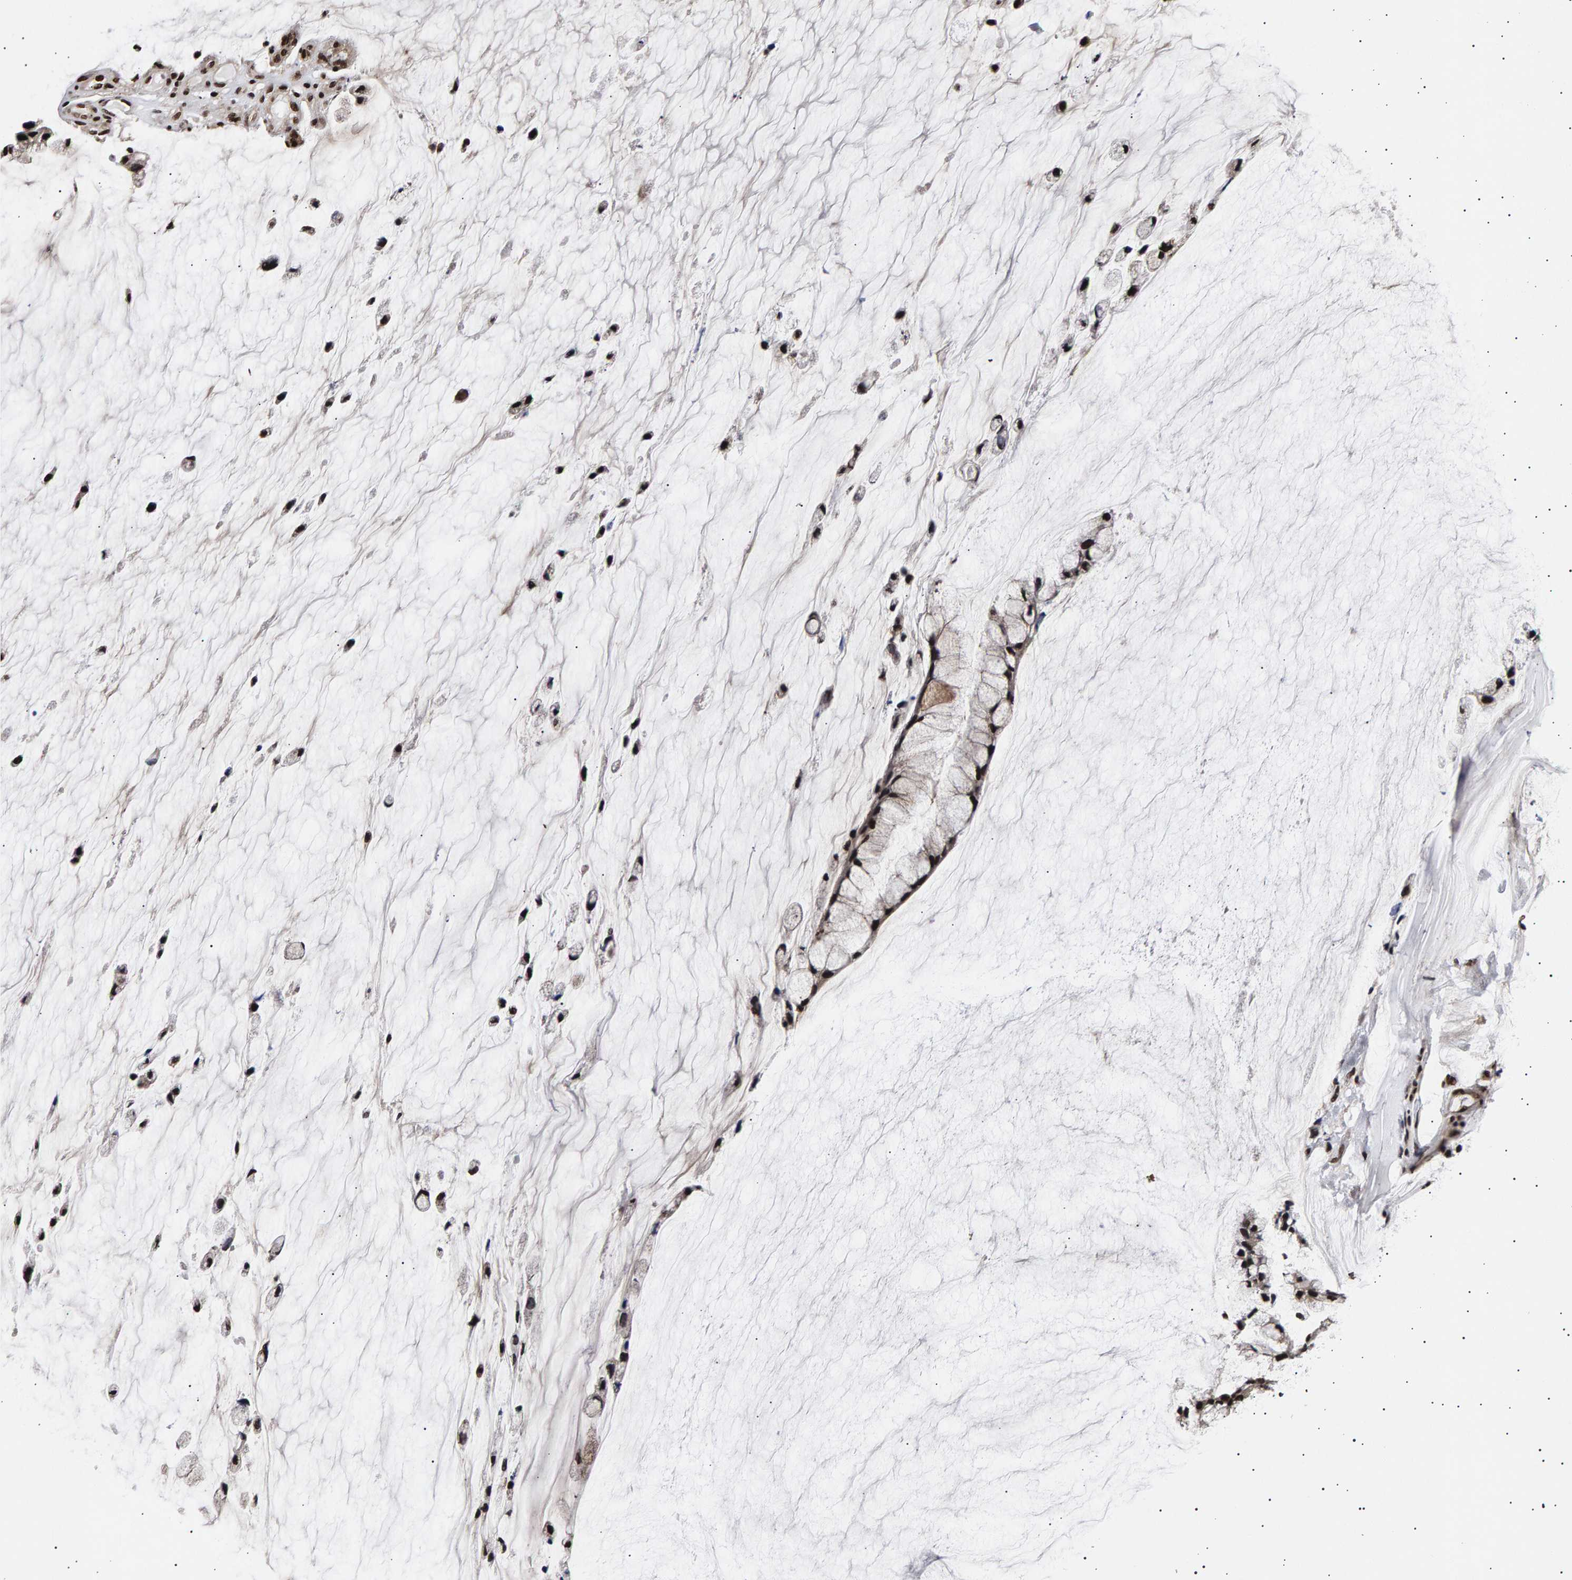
{"staining": {"intensity": "strong", "quantity": ">75%", "location": "nuclear"}, "tissue": "ovarian cancer", "cell_type": "Tumor cells", "image_type": "cancer", "snomed": [{"axis": "morphology", "description": "Cystadenocarcinoma, mucinous, NOS"}, {"axis": "topography", "description": "Ovary"}], "caption": "DAB immunohistochemical staining of ovarian mucinous cystadenocarcinoma reveals strong nuclear protein expression in about >75% of tumor cells. (Stains: DAB in brown, nuclei in blue, Microscopy: brightfield microscopy at high magnification).", "gene": "ANKRD40", "patient": {"sex": "female", "age": 39}}